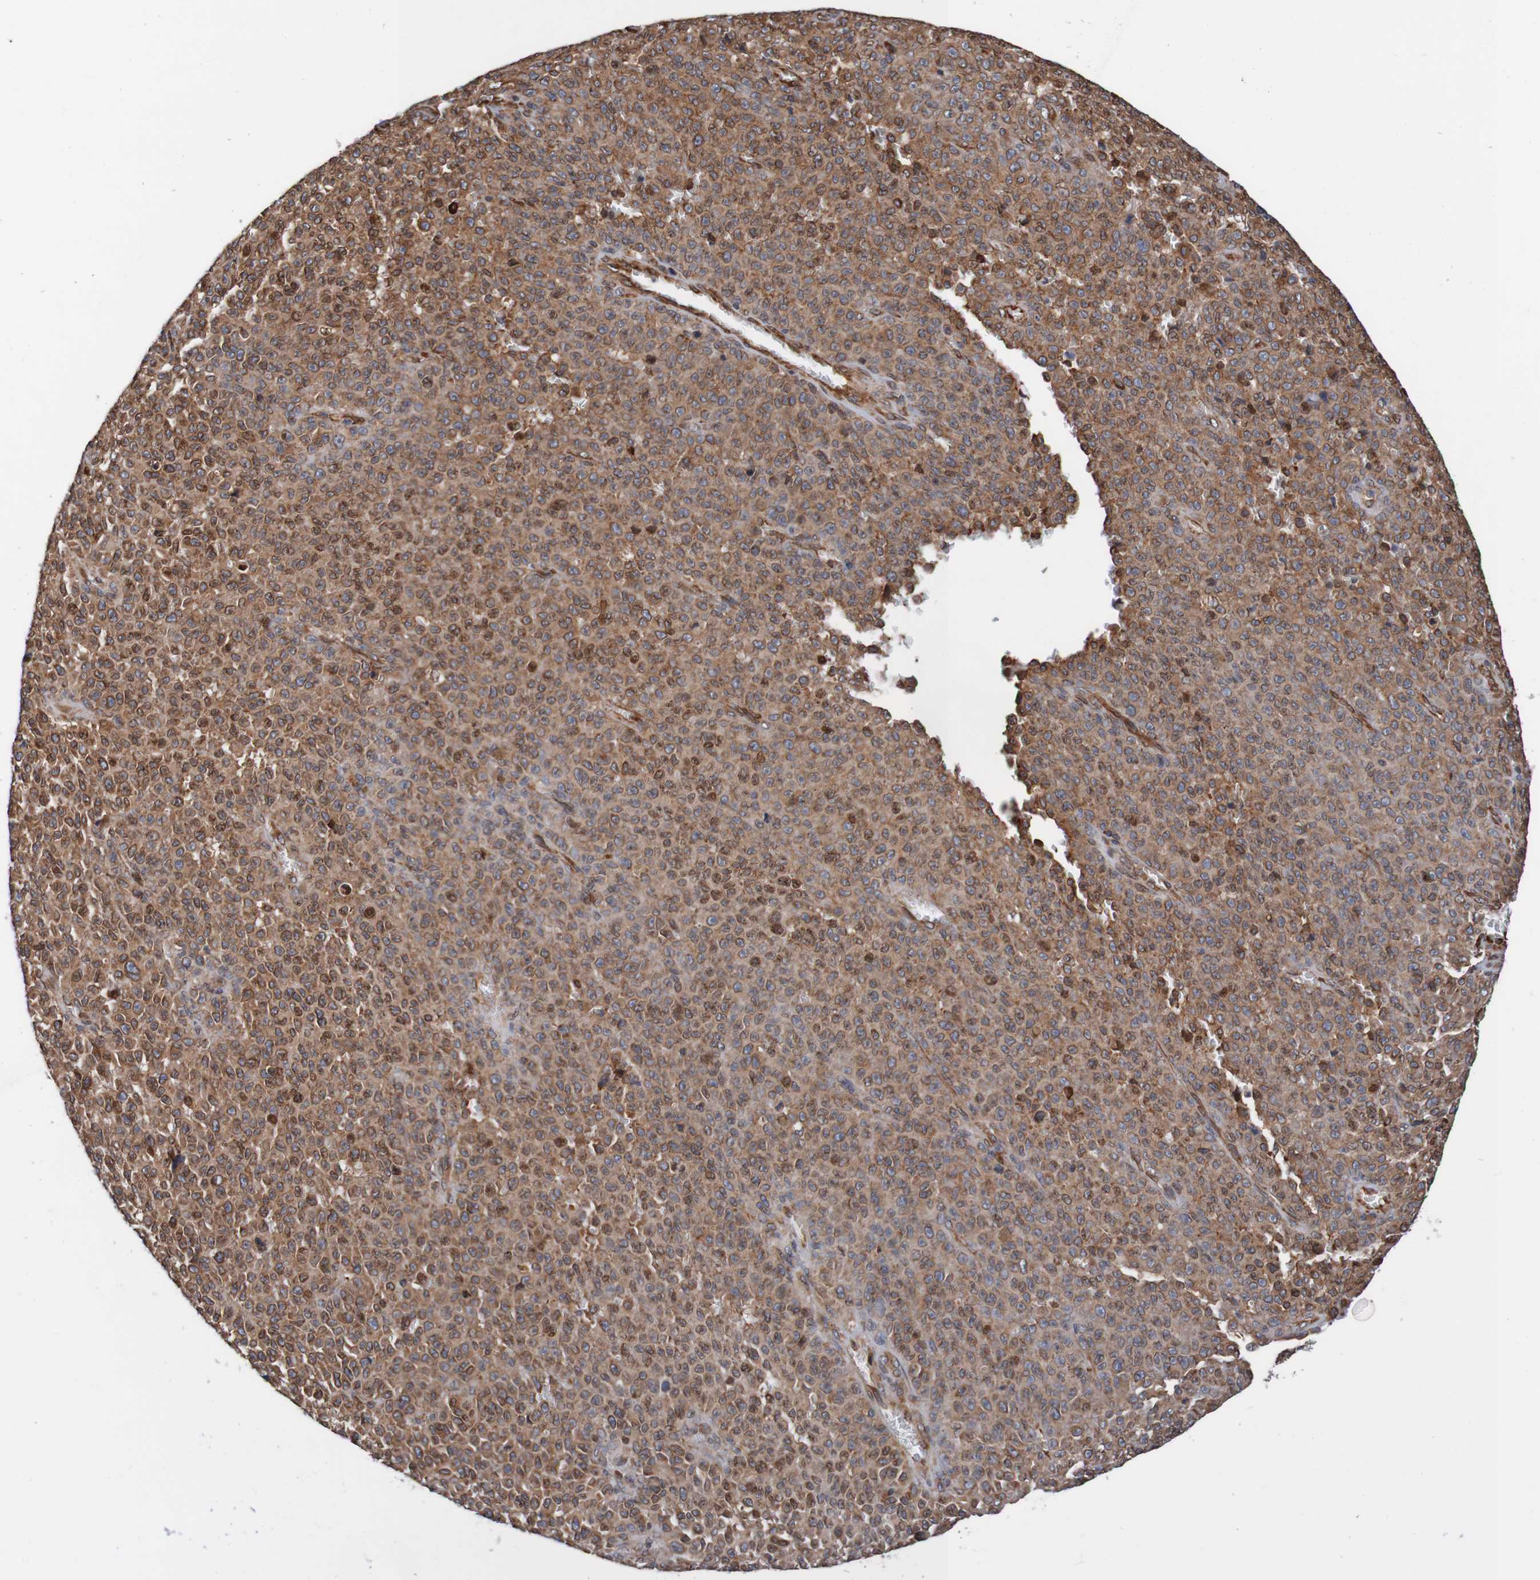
{"staining": {"intensity": "moderate", "quantity": ">75%", "location": "cytoplasmic/membranous,nuclear"}, "tissue": "melanoma", "cell_type": "Tumor cells", "image_type": "cancer", "snomed": [{"axis": "morphology", "description": "Malignant melanoma, NOS"}, {"axis": "topography", "description": "Skin"}], "caption": "An image showing moderate cytoplasmic/membranous and nuclear positivity in approximately >75% of tumor cells in malignant melanoma, as visualized by brown immunohistochemical staining.", "gene": "TMEM109", "patient": {"sex": "female", "age": 82}}